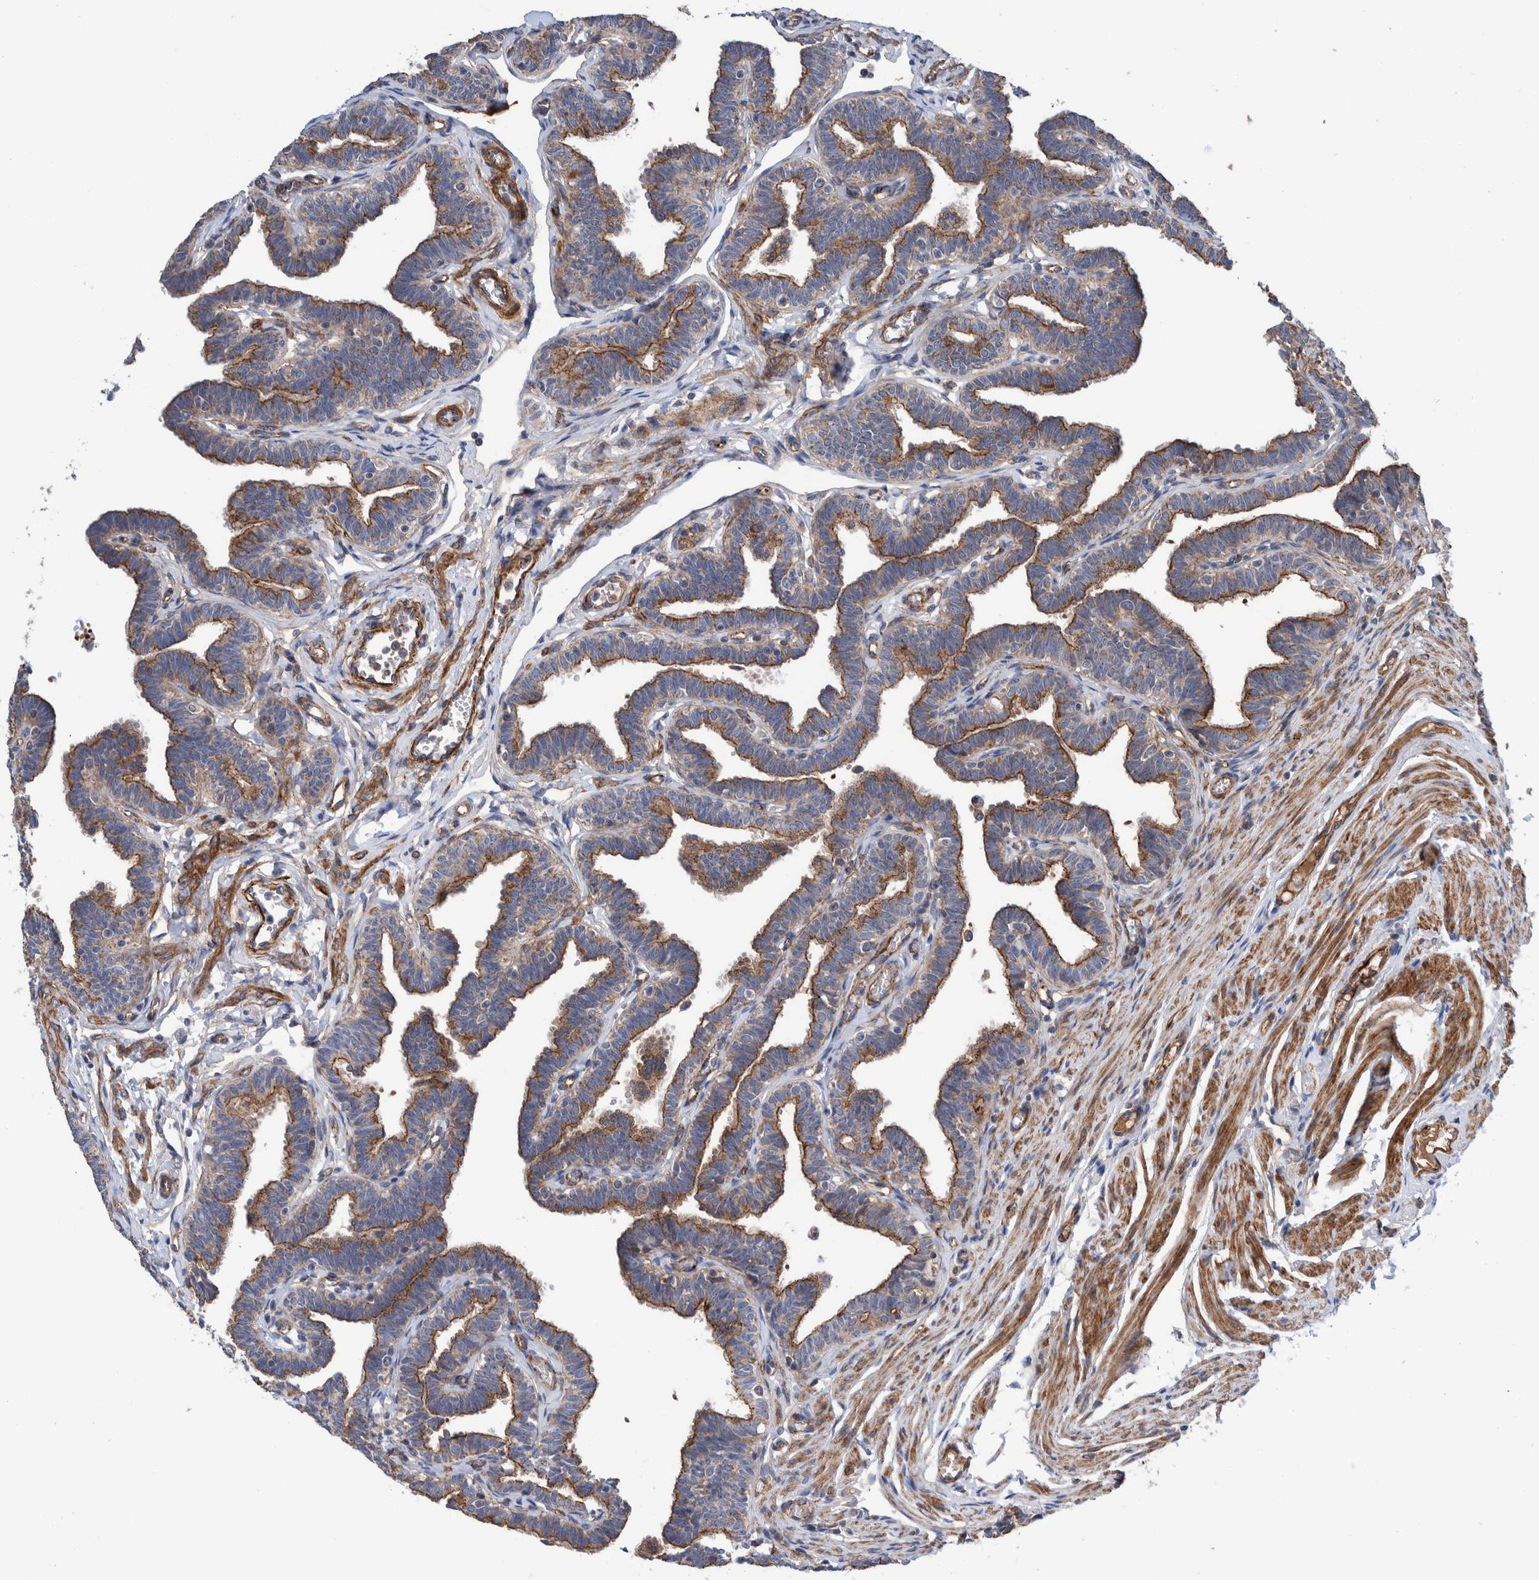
{"staining": {"intensity": "moderate", "quantity": ">75%", "location": "cytoplasmic/membranous"}, "tissue": "fallopian tube", "cell_type": "Glandular cells", "image_type": "normal", "snomed": [{"axis": "morphology", "description": "Normal tissue, NOS"}, {"axis": "topography", "description": "Fallopian tube"}, {"axis": "topography", "description": "Ovary"}], "caption": "Glandular cells reveal medium levels of moderate cytoplasmic/membranous positivity in approximately >75% of cells in normal fallopian tube.", "gene": "ENSG00000262660", "patient": {"sex": "female", "age": 23}}